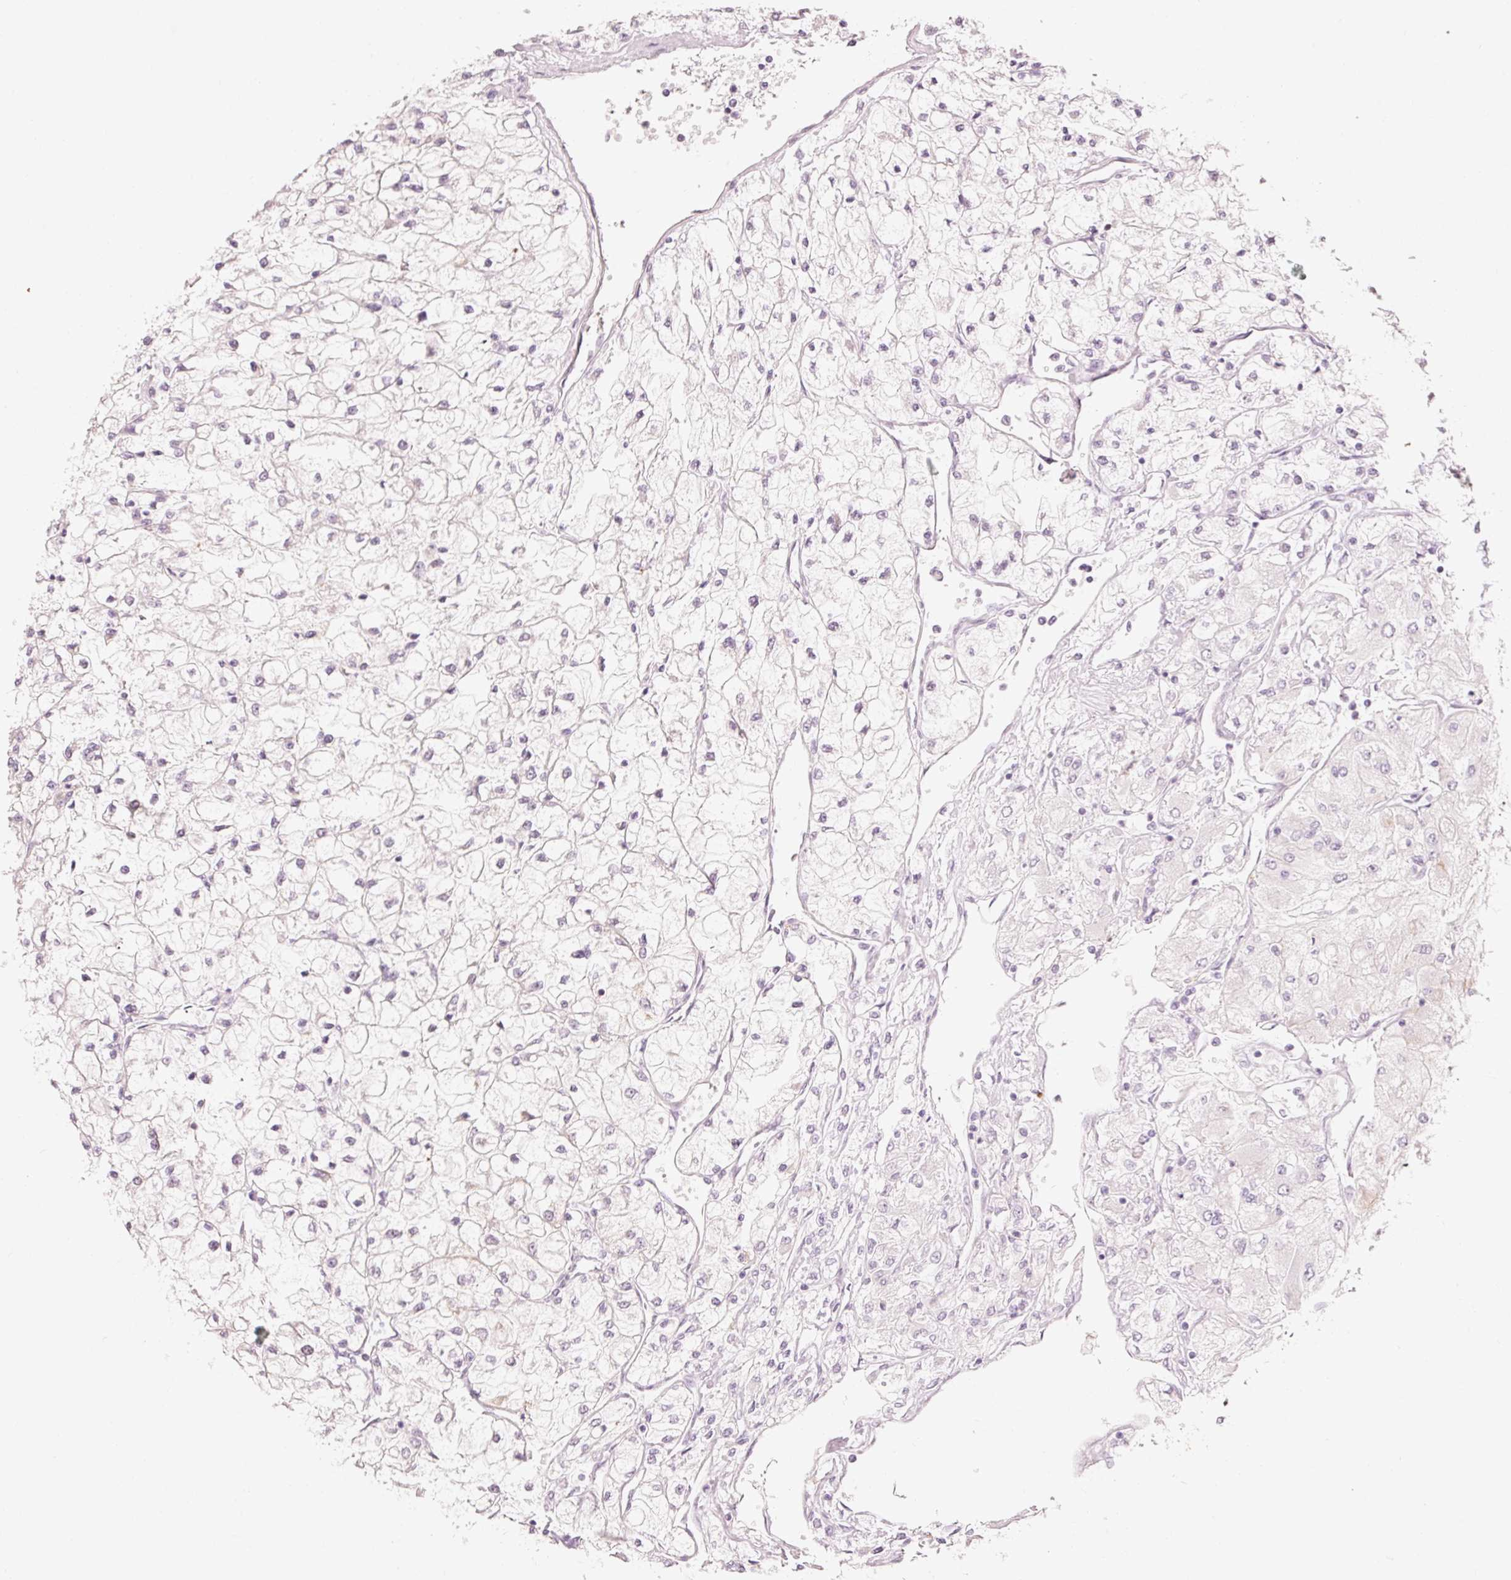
{"staining": {"intensity": "negative", "quantity": "none", "location": "none"}, "tissue": "renal cancer", "cell_type": "Tumor cells", "image_type": "cancer", "snomed": [{"axis": "morphology", "description": "Adenocarcinoma, NOS"}, {"axis": "topography", "description": "Kidney"}], "caption": "Renal adenocarcinoma was stained to show a protein in brown. There is no significant positivity in tumor cells. Nuclei are stained in blue.", "gene": "TRIM73", "patient": {"sex": "male", "age": 80}}